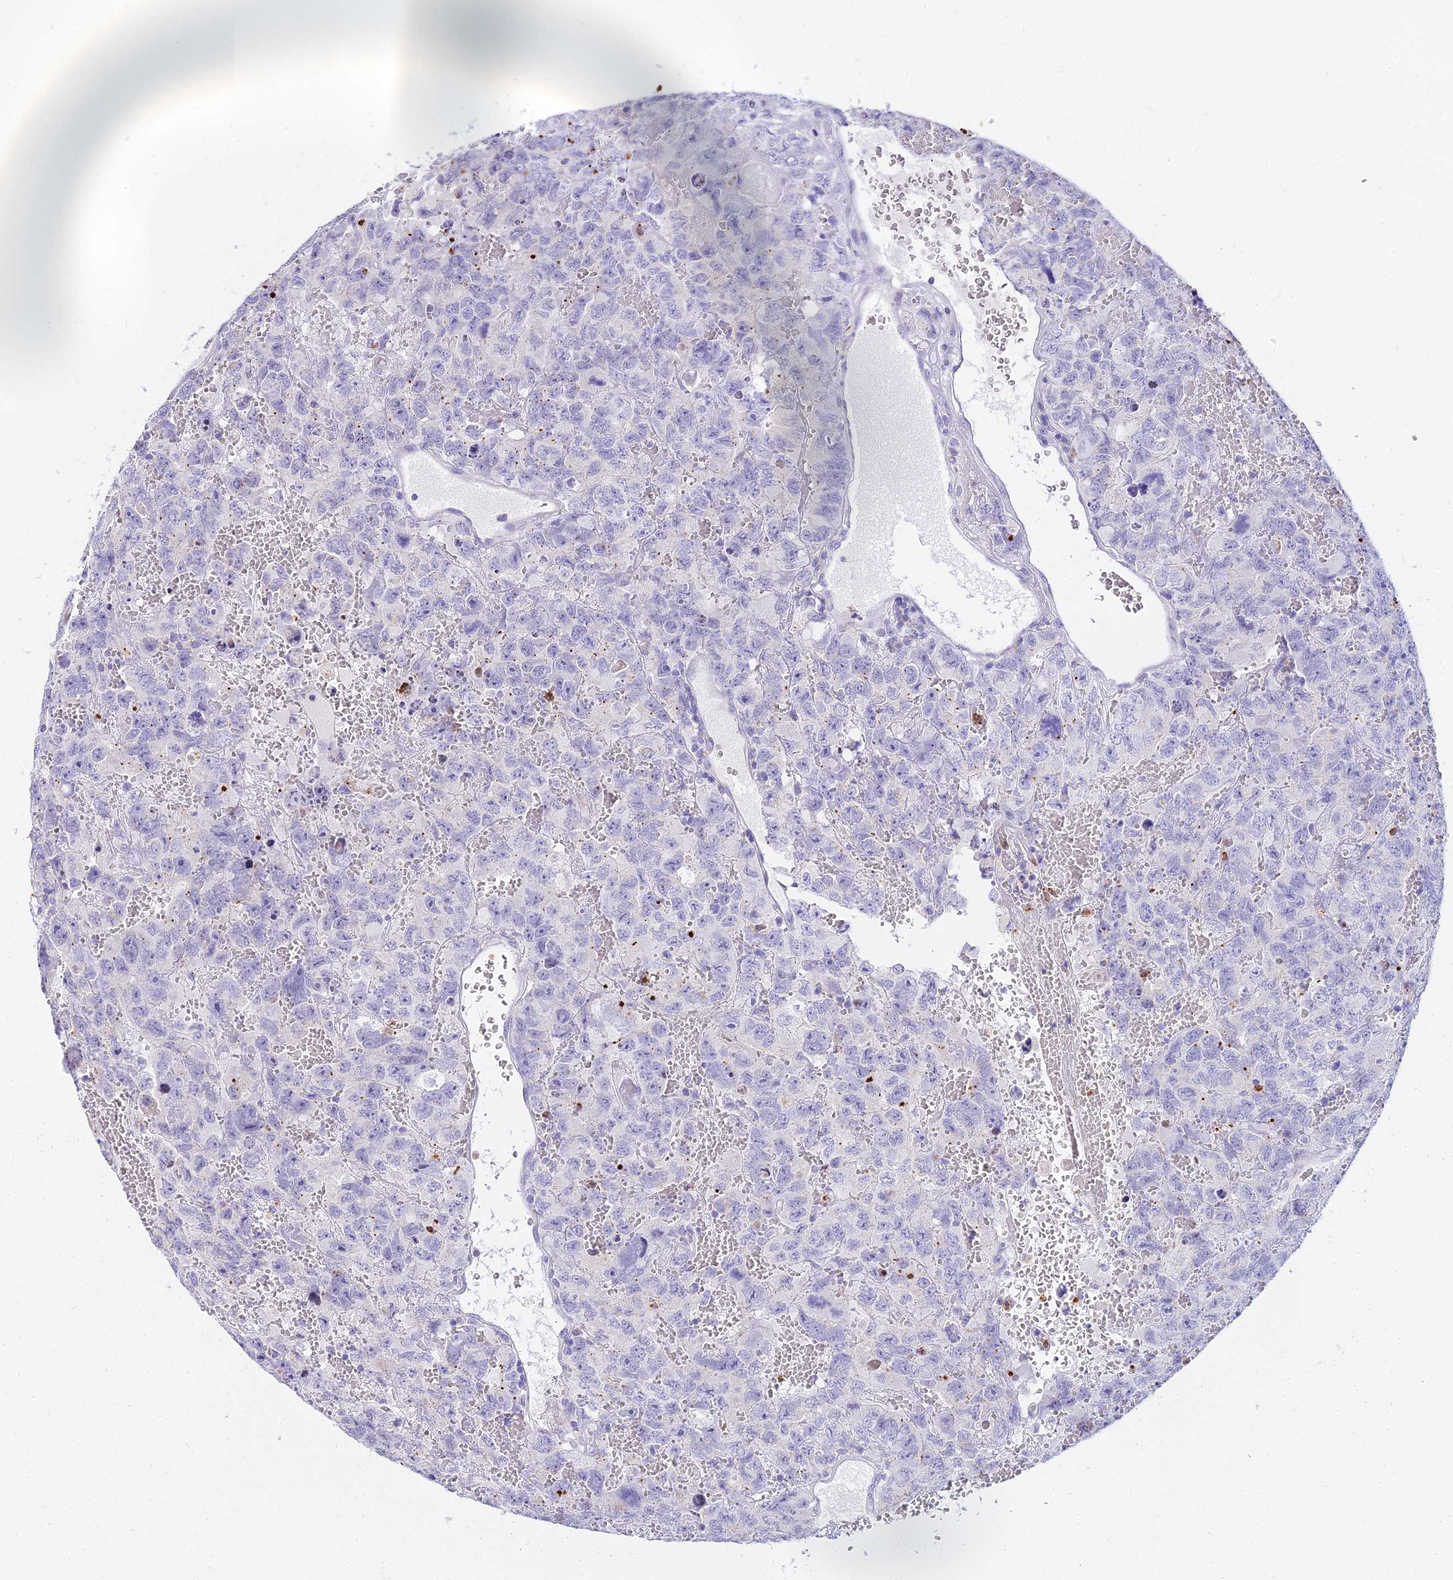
{"staining": {"intensity": "negative", "quantity": "none", "location": "none"}, "tissue": "testis cancer", "cell_type": "Tumor cells", "image_type": "cancer", "snomed": [{"axis": "morphology", "description": "Carcinoma, Embryonal, NOS"}, {"axis": "topography", "description": "Testis"}], "caption": "DAB immunohistochemical staining of human testis cancer (embryonal carcinoma) reveals no significant staining in tumor cells. The staining is performed using DAB brown chromogen with nuclei counter-stained in using hematoxylin.", "gene": "VWC2L", "patient": {"sex": "male", "age": 45}}